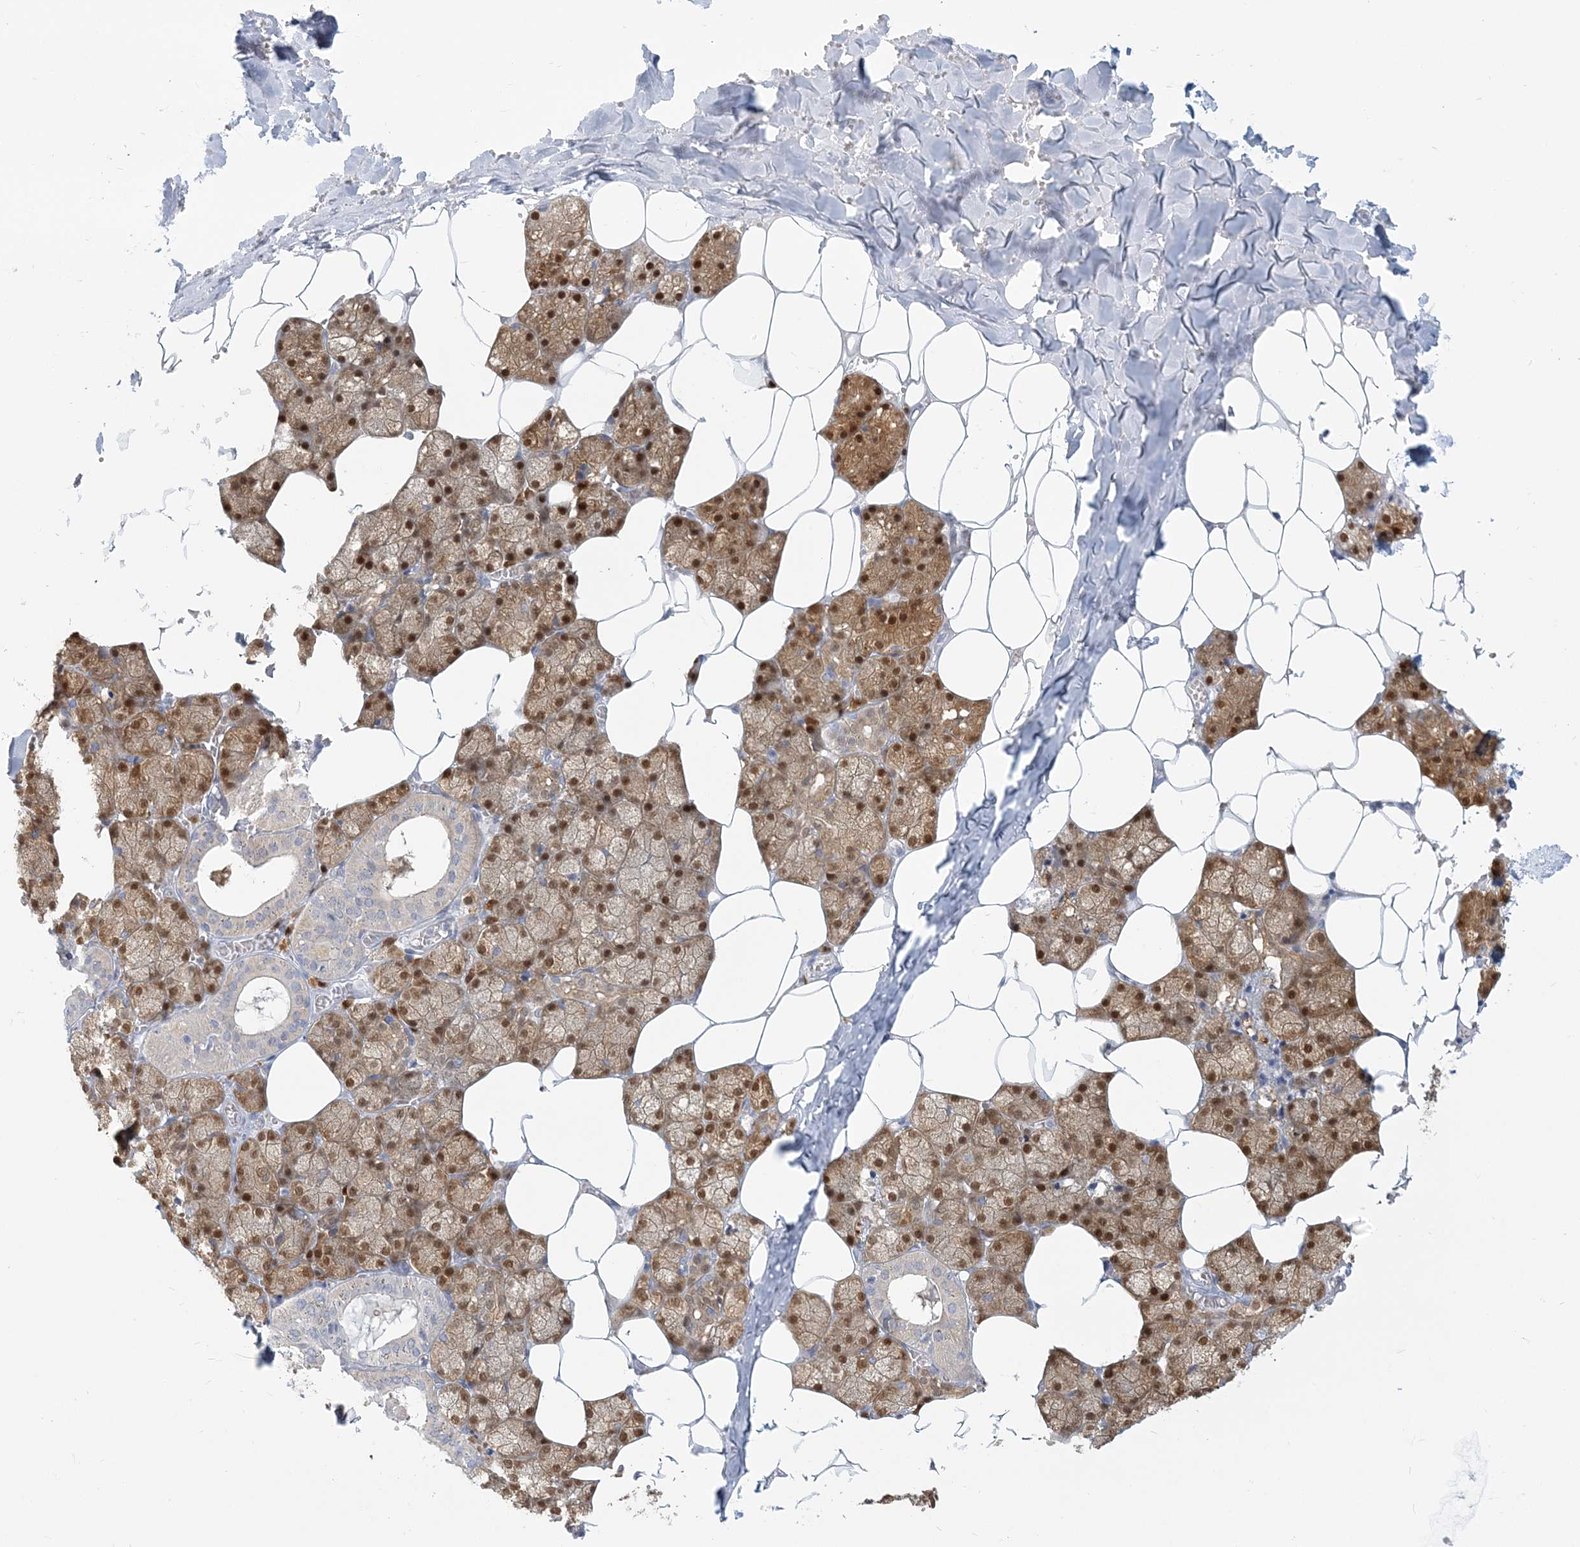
{"staining": {"intensity": "strong", "quantity": ">75%", "location": "cytoplasmic/membranous,nuclear"}, "tissue": "salivary gland", "cell_type": "Glandular cells", "image_type": "normal", "snomed": [{"axis": "morphology", "description": "Normal tissue, NOS"}, {"axis": "topography", "description": "Salivary gland"}], "caption": "Unremarkable salivary gland was stained to show a protein in brown. There is high levels of strong cytoplasmic/membranous,nuclear positivity in approximately >75% of glandular cells. (brown staining indicates protein expression, while blue staining denotes nuclei).", "gene": "GMPPA", "patient": {"sex": "male", "age": 62}}